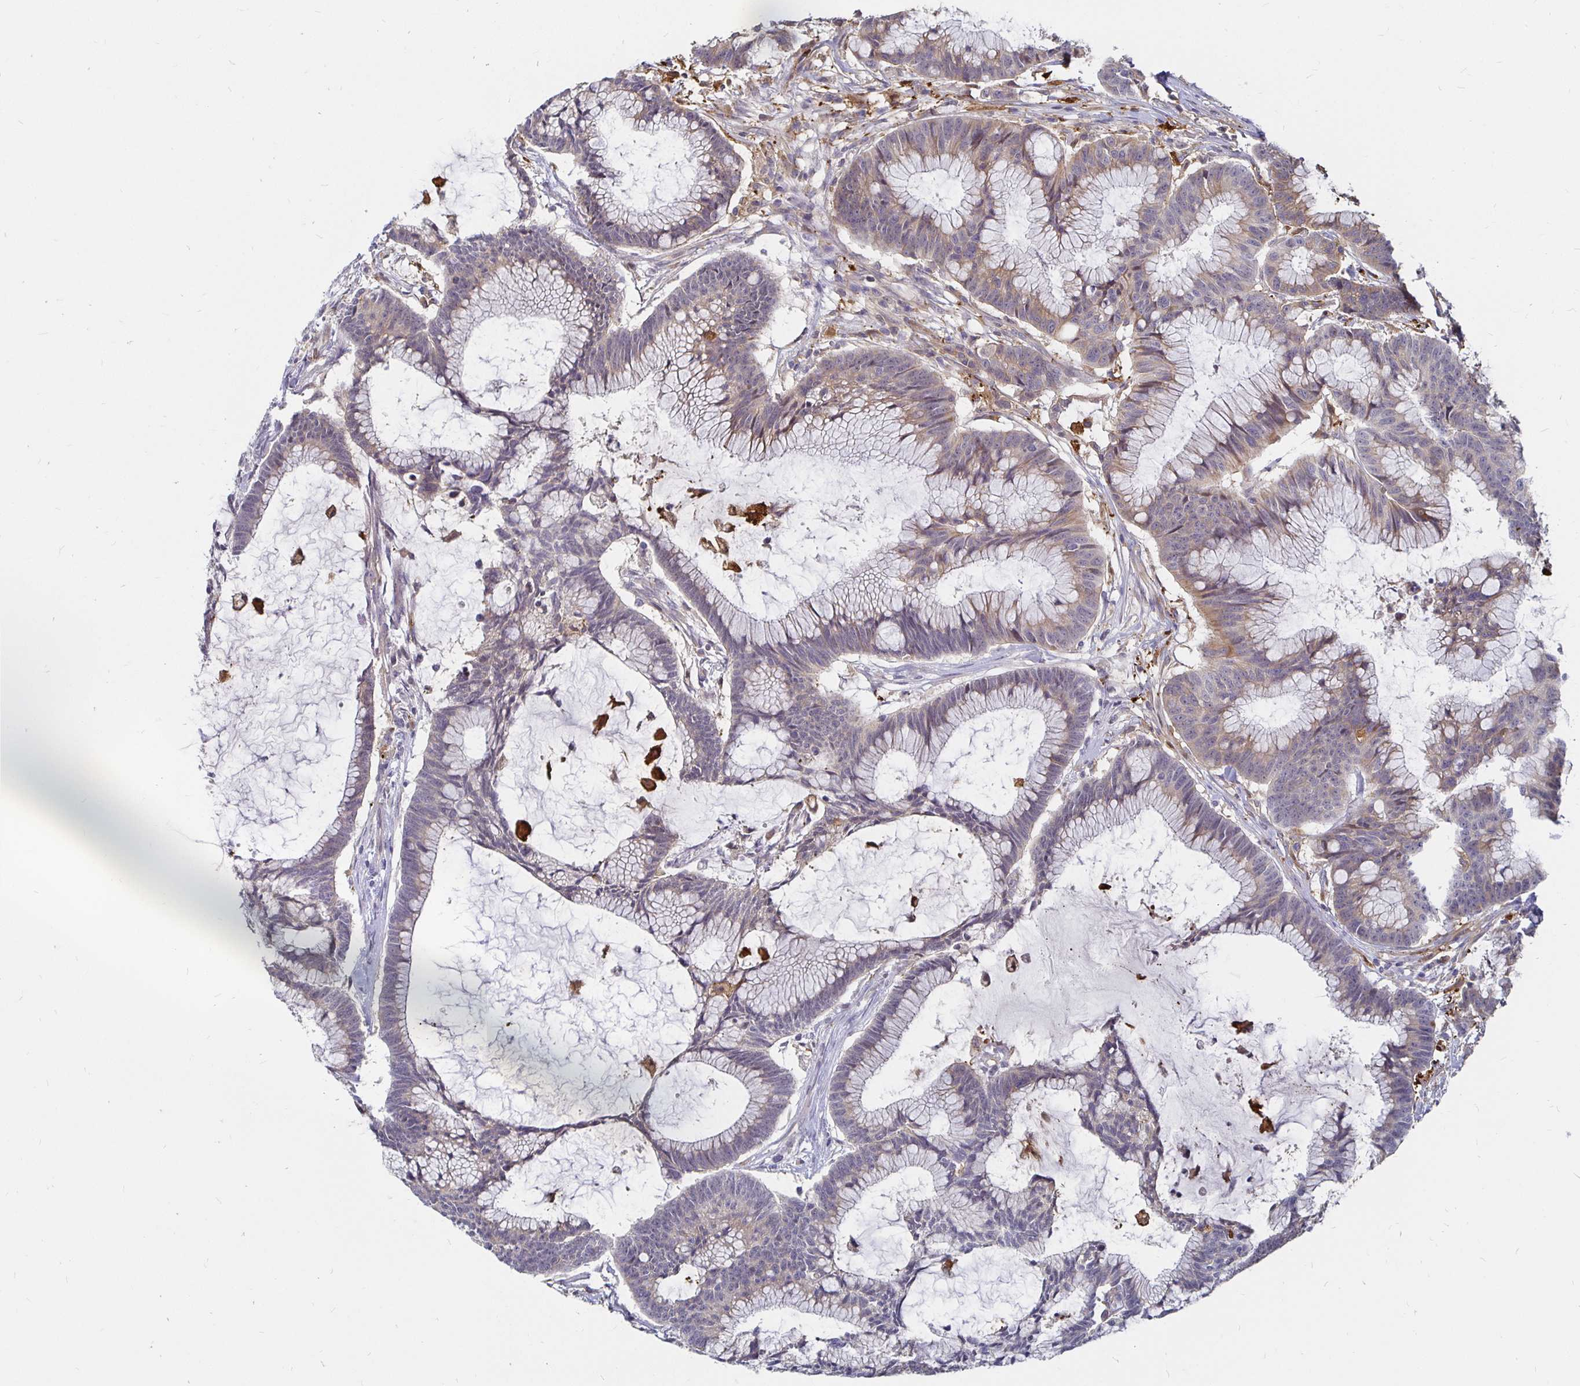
{"staining": {"intensity": "weak", "quantity": "25%-75%", "location": "cytoplasmic/membranous"}, "tissue": "colorectal cancer", "cell_type": "Tumor cells", "image_type": "cancer", "snomed": [{"axis": "morphology", "description": "Adenocarcinoma, NOS"}, {"axis": "topography", "description": "Colon"}], "caption": "Brown immunohistochemical staining in human colorectal cancer exhibits weak cytoplasmic/membranous expression in about 25%-75% of tumor cells.", "gene": "CCDC85A", "patient": {"sex": "female", "age": 78}}